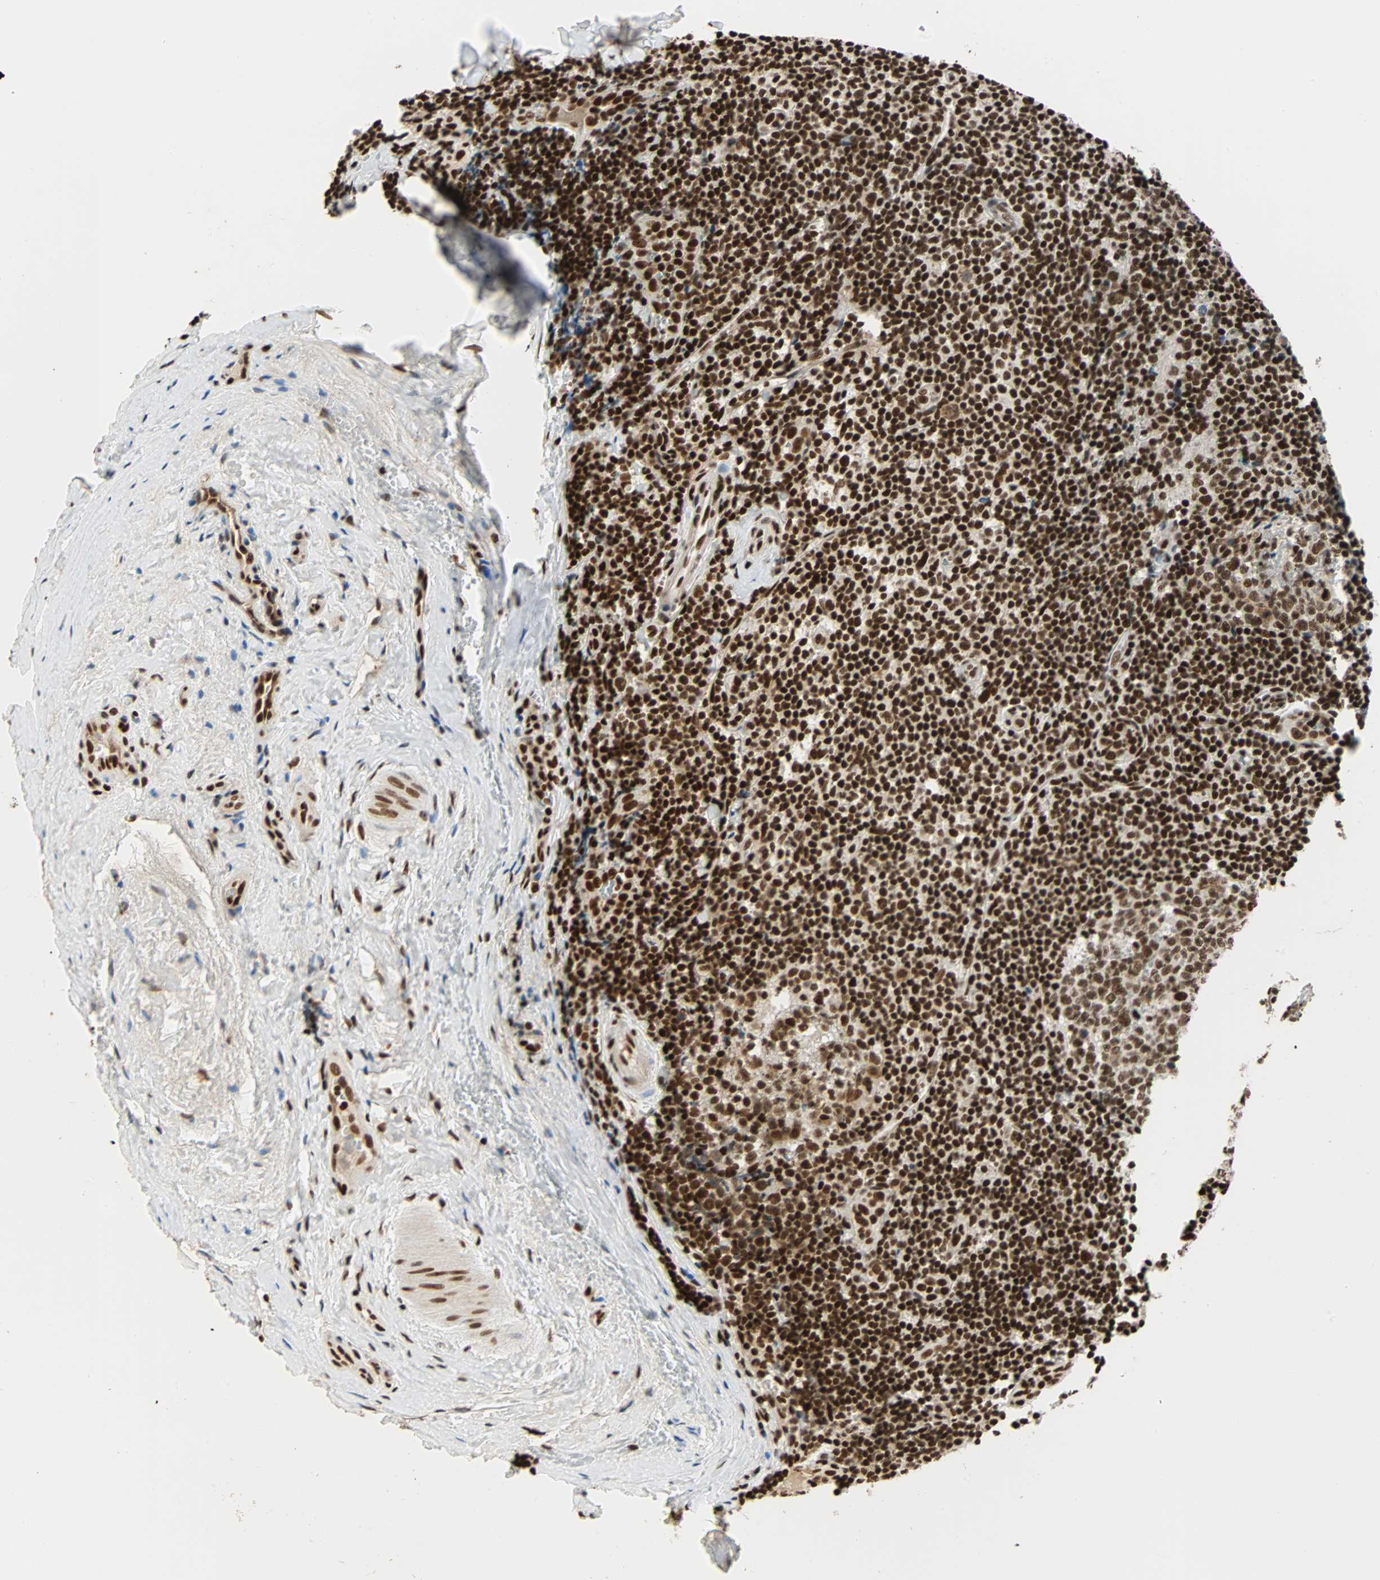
{"staining": {"intensity": "strong", "quantity": ">75%", "location": "nuclear"}, "tissue": "tonsil", "cell_type": "Germinal center cells", "image_type": "normal", "snomed": [{"axis": "morphology", "description": "Normal tissue, NOS"}, {"axis": "topography", "description": "Tonsil"}], "caption": "Immunohistochemical staining of benign human tonsil demonstrates >75% levels of strong nuclear protein expression in approximately >75% of germinal center cells. Nuclei are stained in blue.", "gene": "CDK12", "patient": {"sex": "male", "age": 31}}